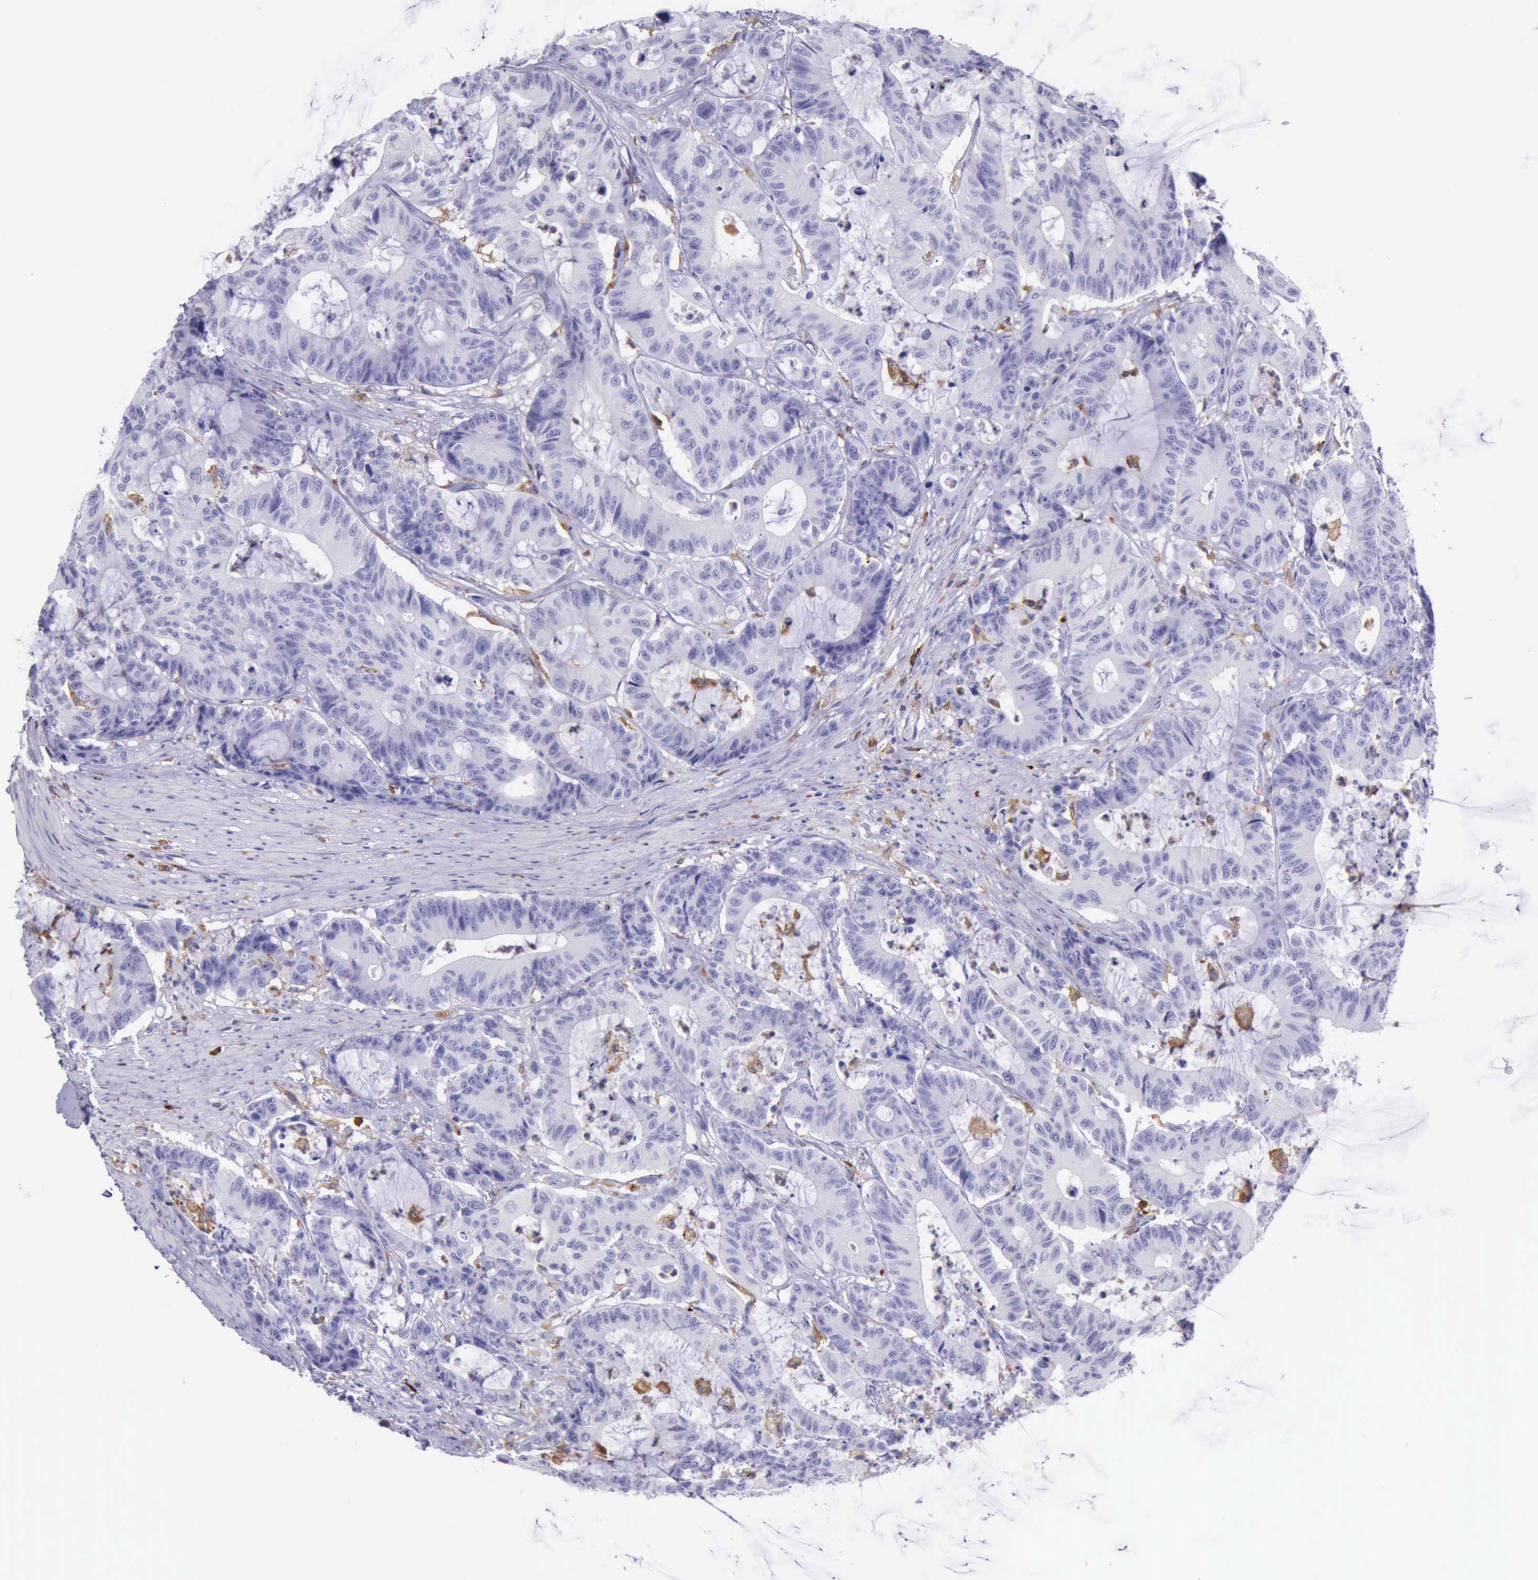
{"staining": {"intensity": "negative", "quantity": "none", "location": "none"}, "tissue": "colorectal cancer", "cell_type": "Tumor cells", "image_type": "cancer", "snomed": [{"axis": "morphology", "description": "Adenocarcinoma, NOS"}, {"axis": "topography", "description": "Colon"}], "caption": "The immunohistochemistry image has no significant positivity in tumor cells of colorectal cancer tissue.", "gene": "BTK", "patient": {"sex": "female", "age": 84}}